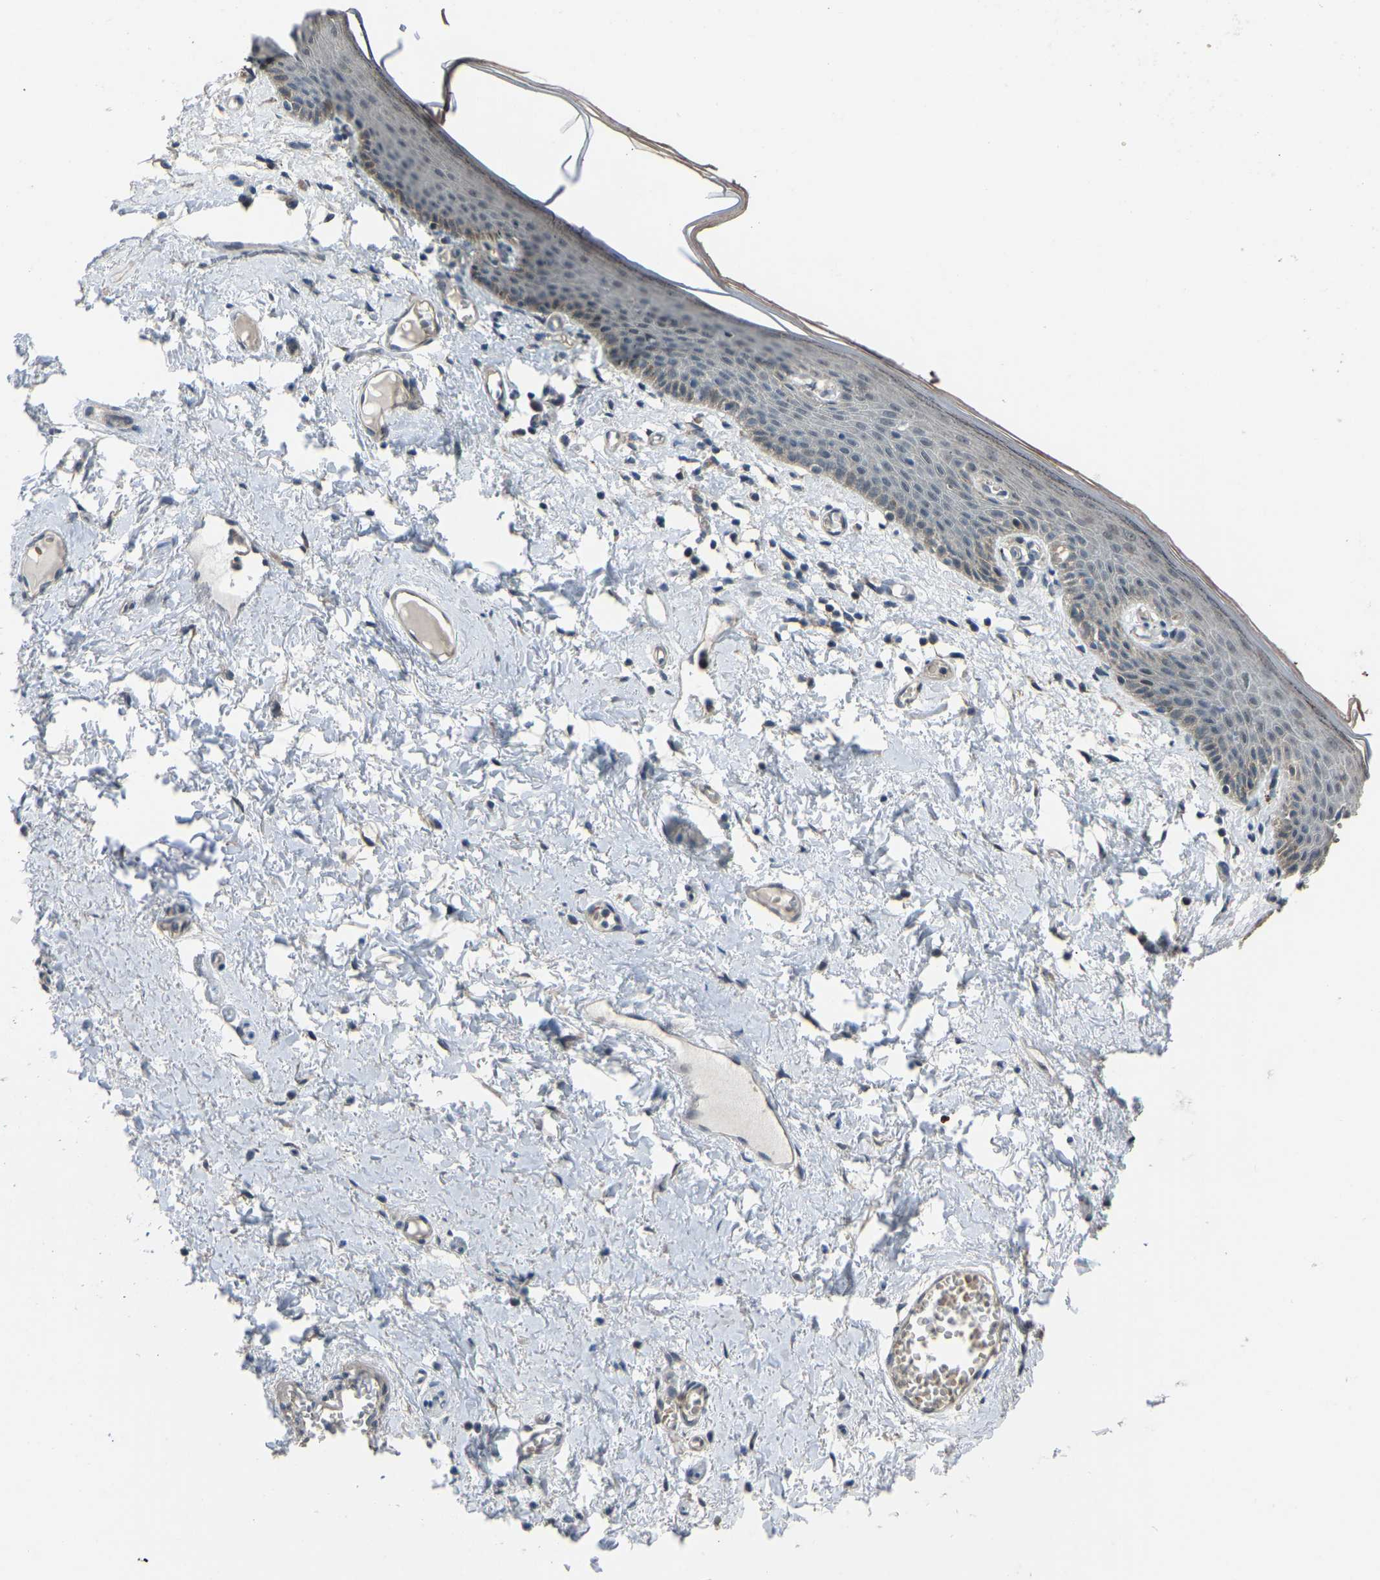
{"staining": {"intensity": "moderate", "quantity": "<25%", "location": "cytoplasmic/membranous"}, "tissue": "skin", "cell_type": "Epidermal cells", "image_type": "normal", "snomed": [{"axis": "morphology", "description": "Normal tissue, NOS"}, {"axis": "topography", "description": "Vulva"}], "caption": "A brown stain labels moderate cytoplasmic/membranous positivity of a protein in epidermal cells of unremarkable skin.", "gene": "CDK2AP1", "patient": {"sex": "female", "age": 54}}